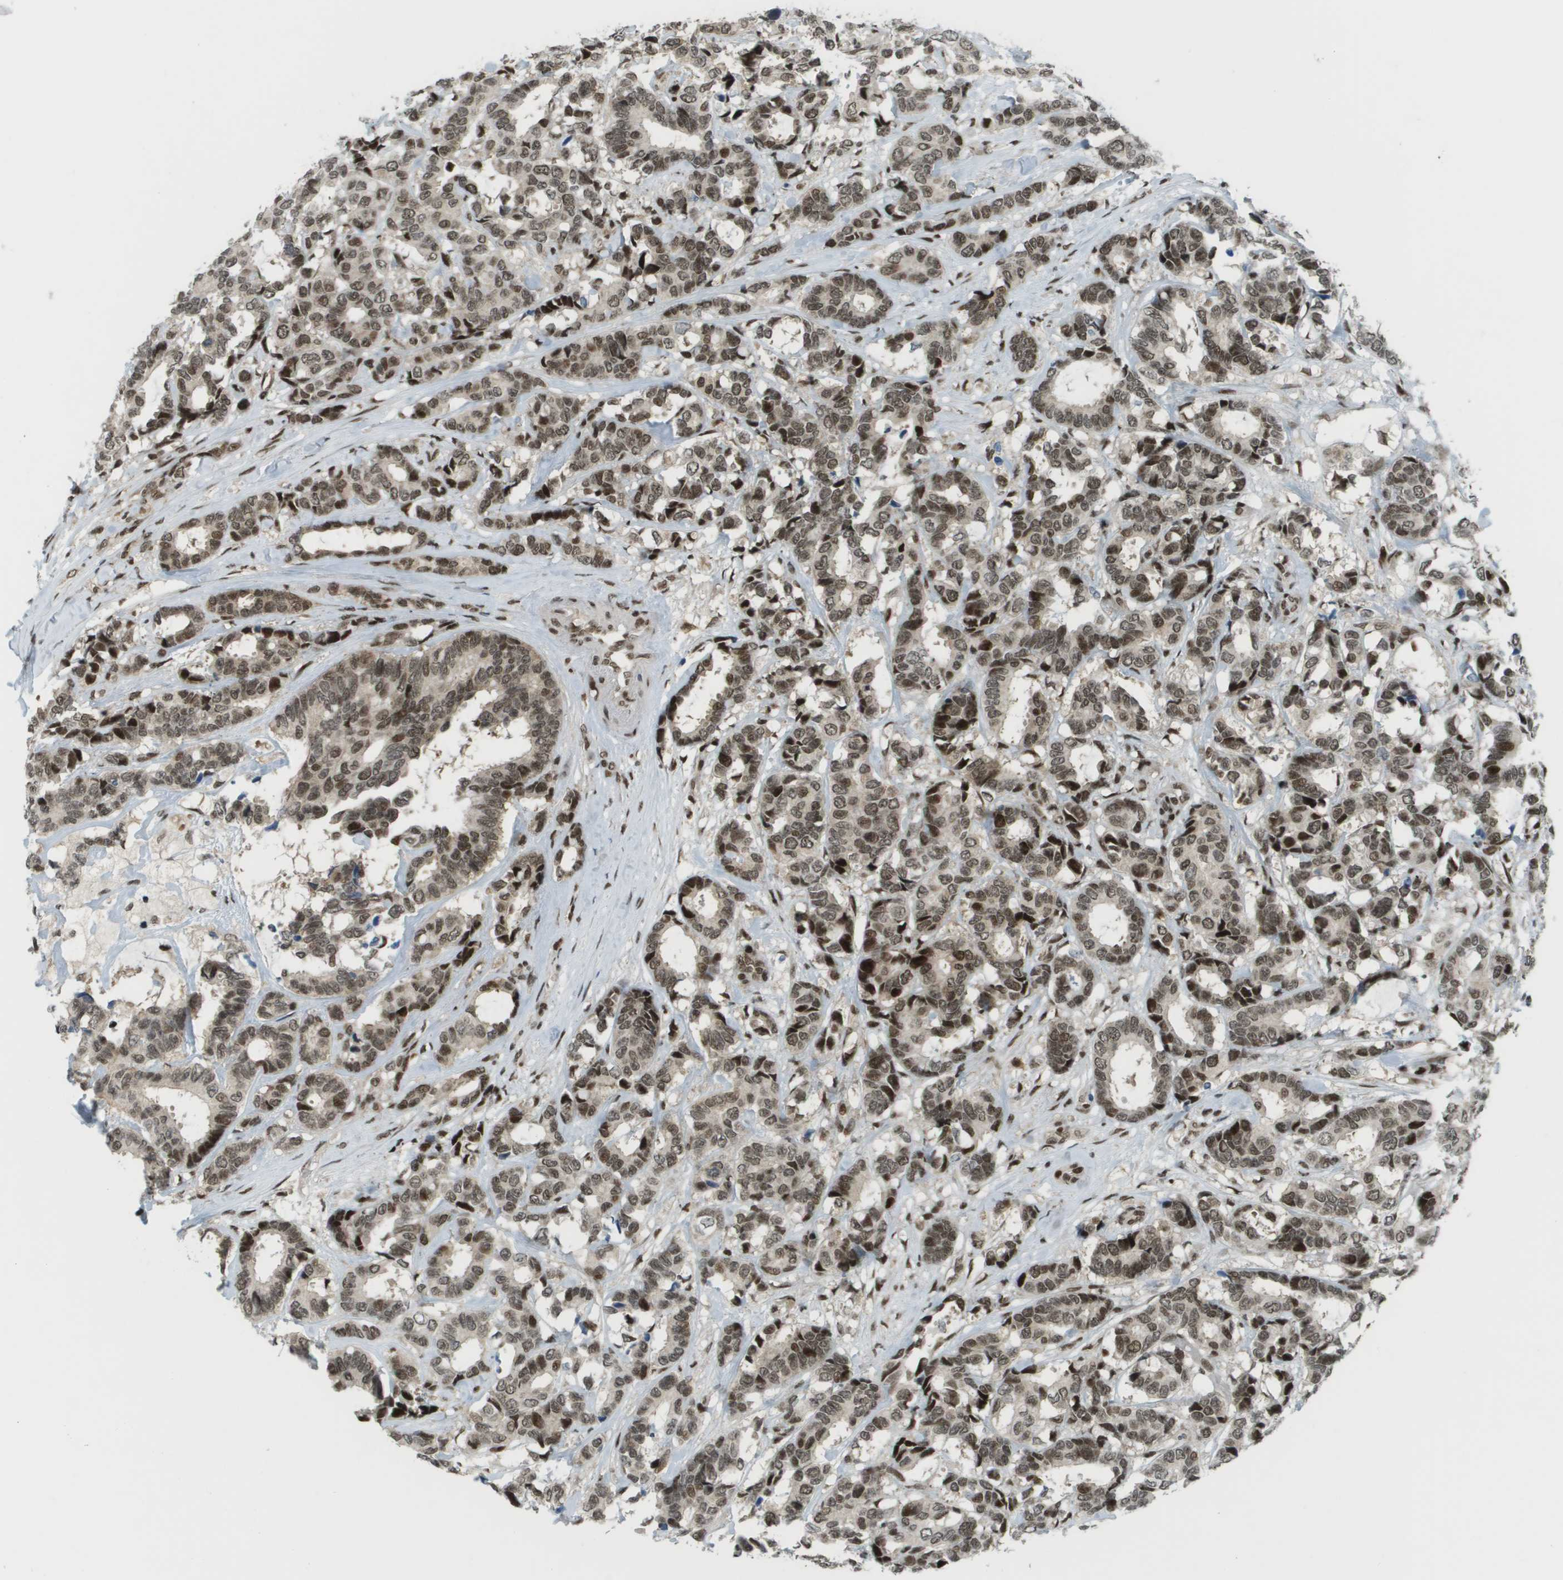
{"staining": {"intensity": "moderate", "quantity": ">75%", "location": "nuclear"}, "tissue": "breast cancer", "cell_type": "Tumor cells", "image_type": "cancer", "snomed": [{"axis": "morphology", "description": "Duct carcinoma"}, {"axis": "topography", "description": "Breast"}], "caption": "Breast cancer (intraductal carcinoma) stained with a protein marker demonstrates moderate staining in tumor cells.", "gene": "IRF7", "patient": {"sex": "female", "age": 87}}